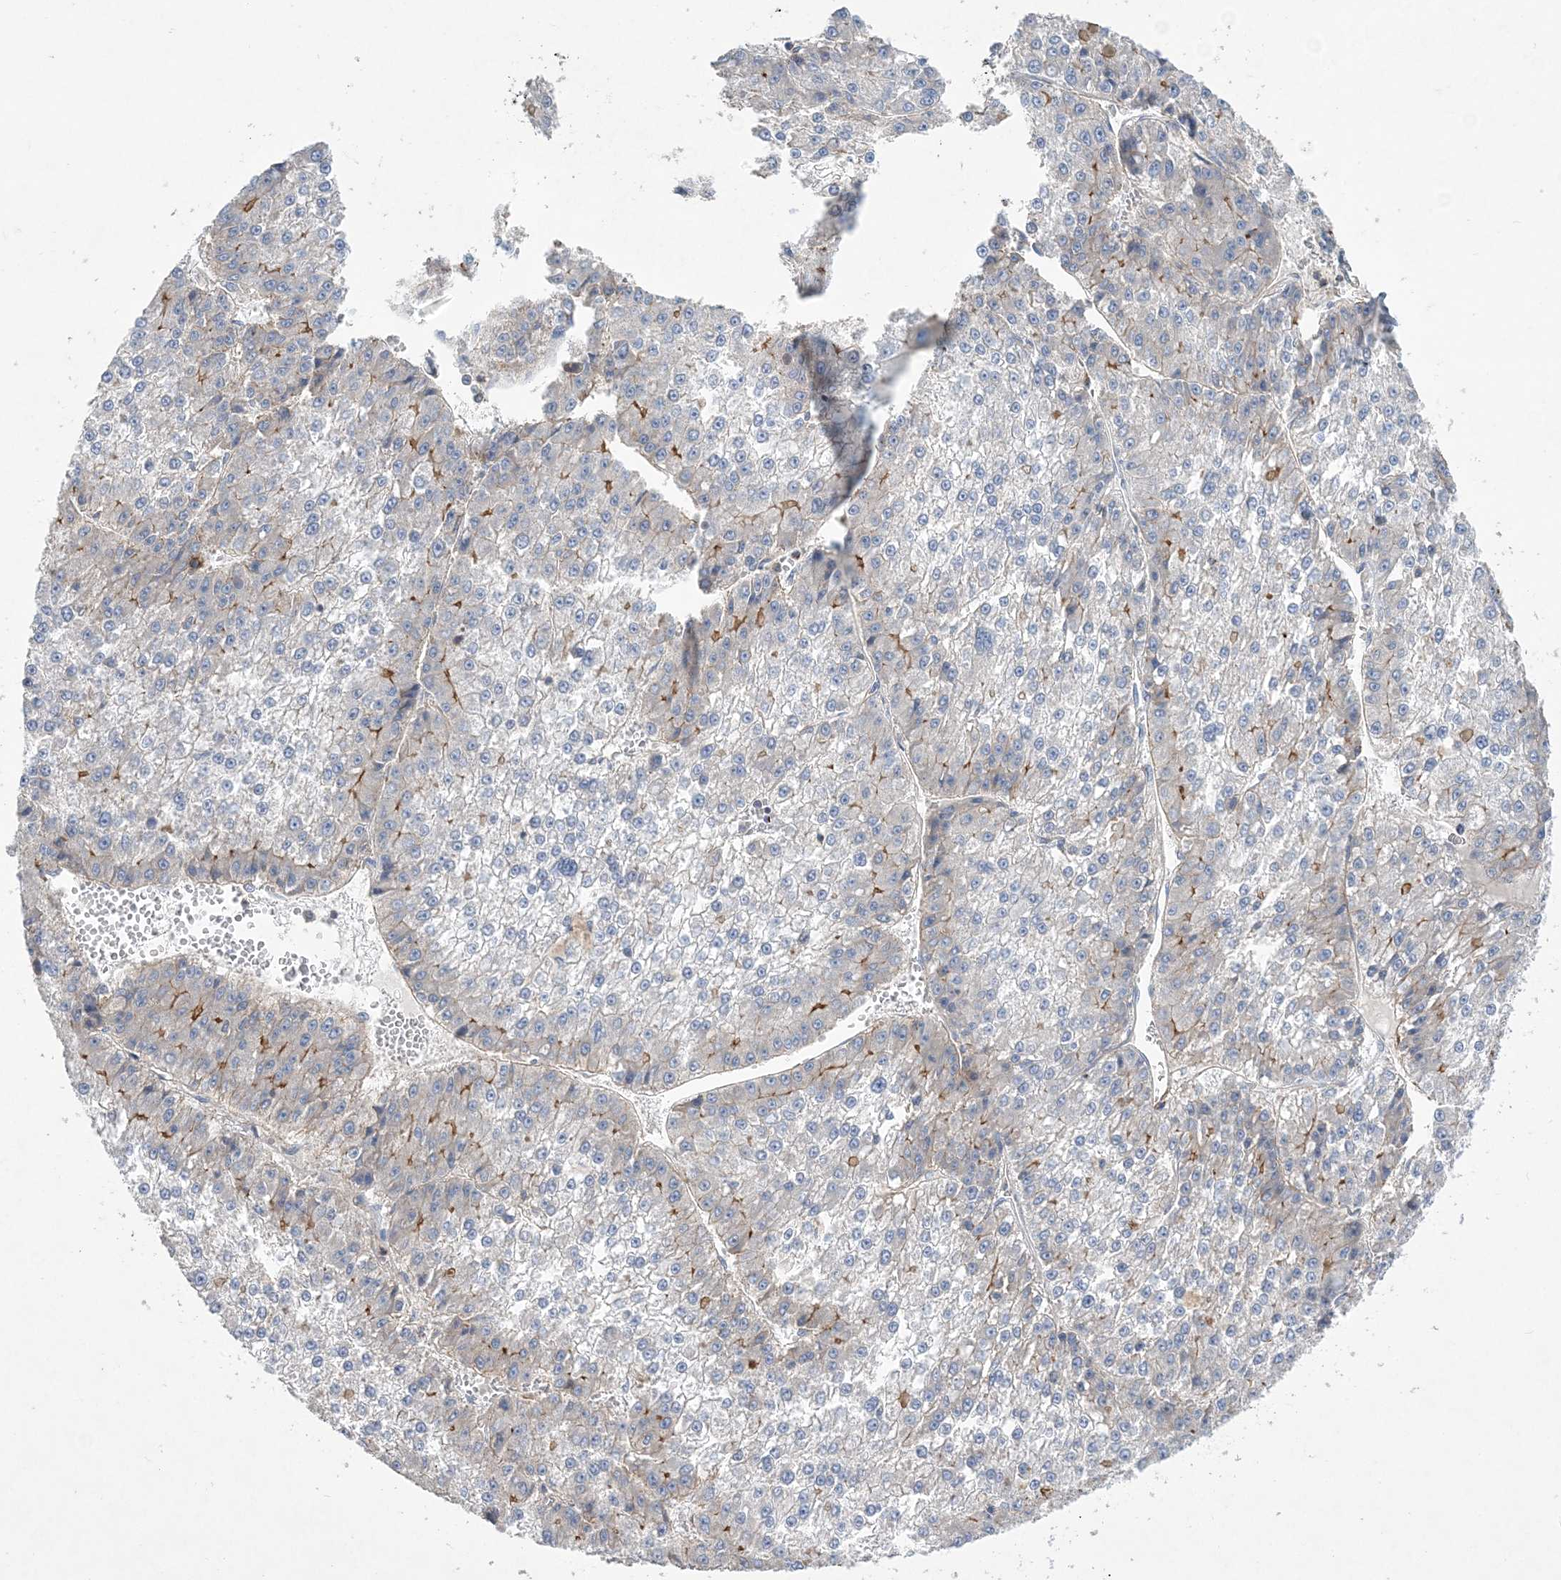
{"staining": {"intensity": "moderate", "quantity": "<25%", "location": "cytoplasmic/membranous"}, "tissue": "liver cancer", "cell_type": "Tumor cells", "image_type": "cancer", "snomed": [{"axis": "morphology", "description": "Carcinoma, Hepatocellular, NOS"}, {"axis": "topography", "description": "Liver"}], "caption": "Immunohistochemical staining of human liver cancer (hepatocellular carcinoma) reveals low levels of moderate cytoplasmic/membranous positivity in about <25% of tumor cells.", "gene": "PIGC", "patient": {"sex": "female", "age": 73}}